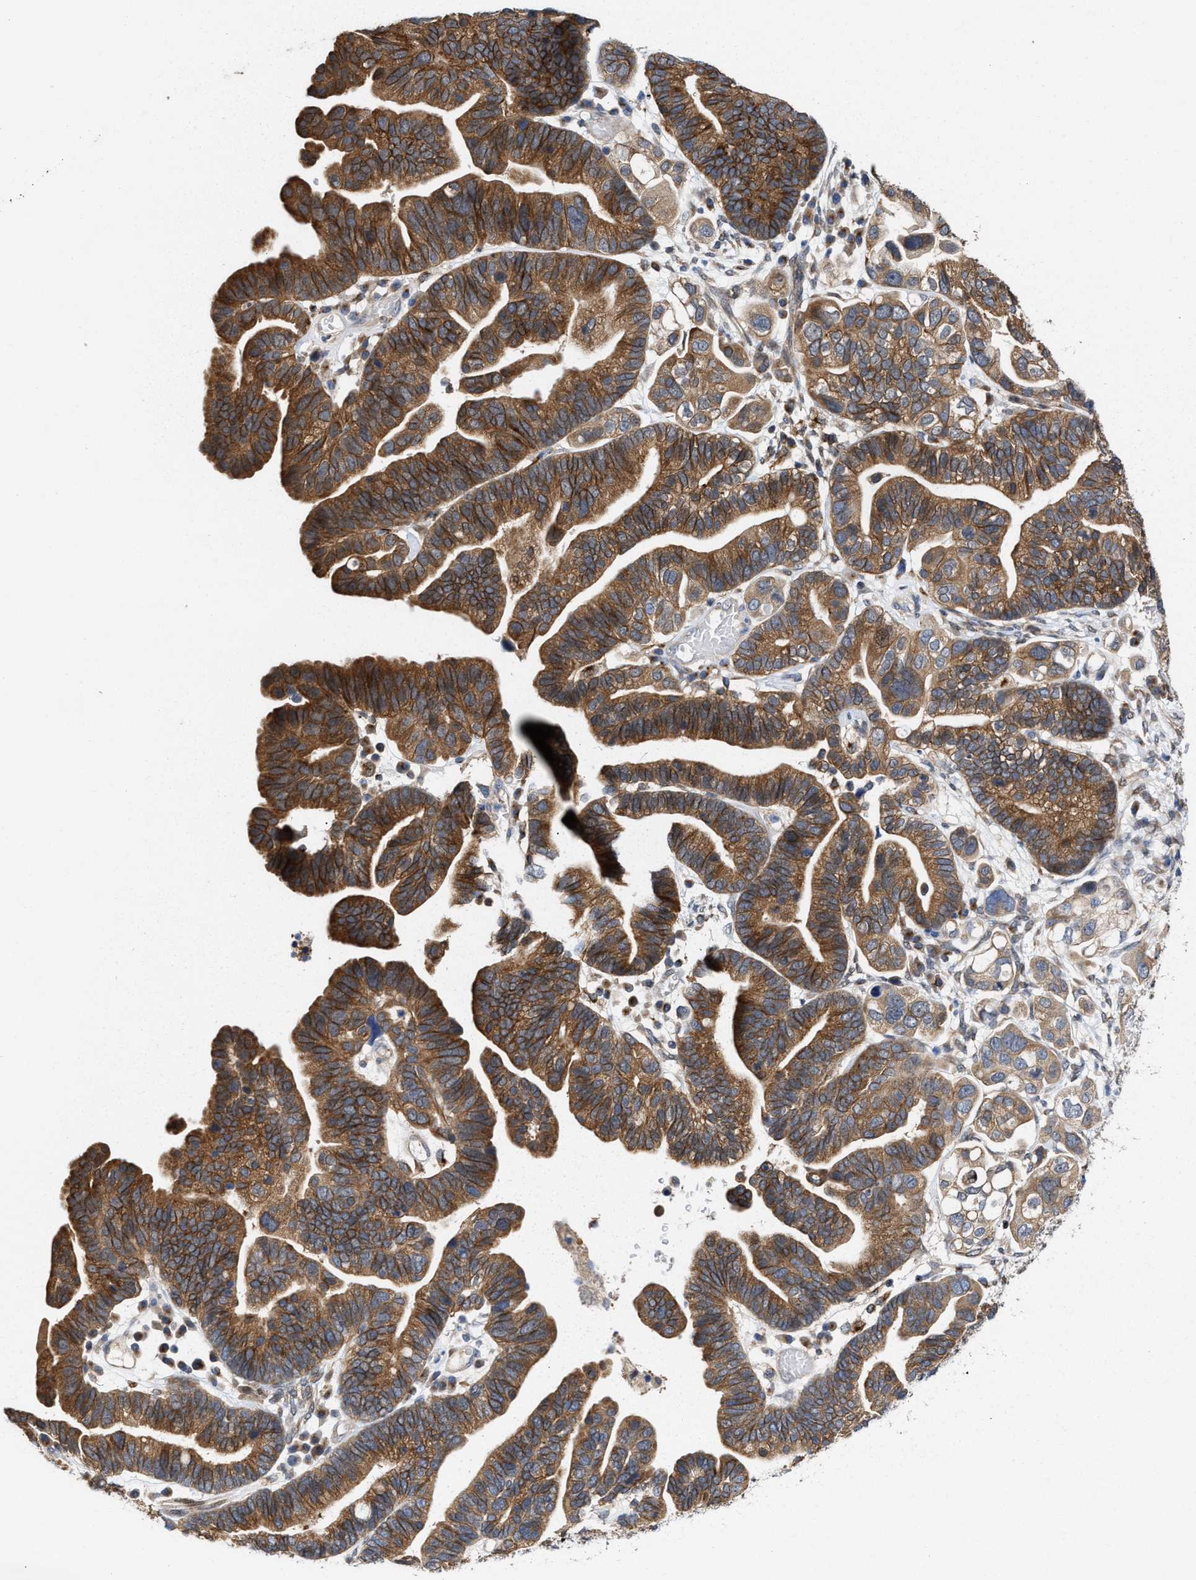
{"staining": {"intensity": "moderate", "quantity": ">75%", "location": "cytoplasmic/membranous"}, "tissue": "ovarian cancer", "cell_type": "Tumor cells", "image_type": "cancer", "snomed": [{"axis": "morphology", "description": "Cystadenocarcinoma, serous, NOS"}, {"axis": "topography", "description": "Ovary"}], "caption": "IHC histopathology image of human ovarian cancer (serous cystadenocarcinoma) stained for a protein (brown), which displays medium levels of moderate cytoplasmic/membranous positivity in approximately >75% of tumor cells.", "gene": "BBLN", "patient": {"sex": "female", "age": 56}}